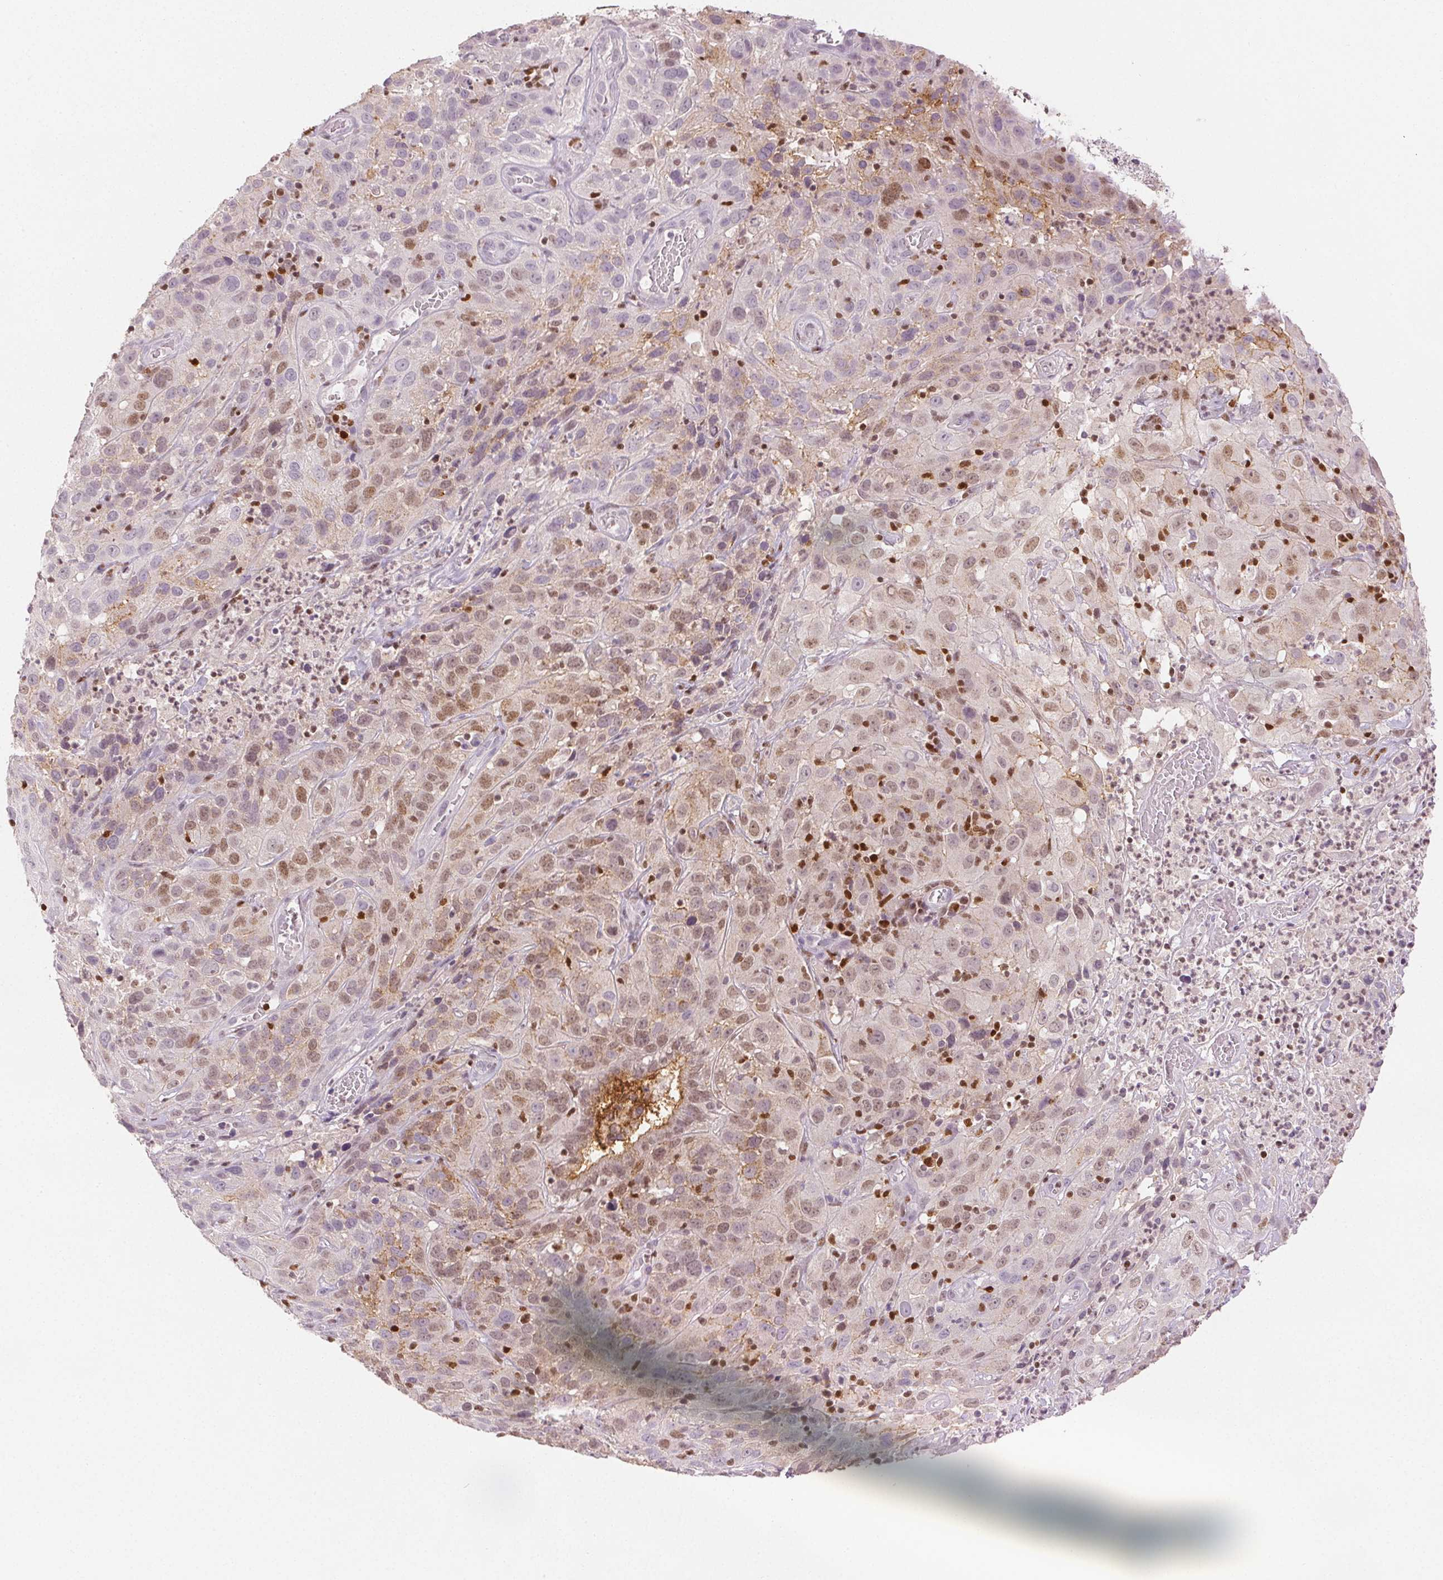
{"staining": {"intensity": "weak", "quantity": "25%-75%", "location": "nuclear"}, "tissue": "cervical cancer", "cell_type": "Tumor cells", "image_type": "cancer", "snomed": [{"axis": "morphology", "description": "Squamous cell carcinoma, NOS"}, {"axis": "topography", "description": "Cervix"}], "caption": "A brown stain shows weak nuclear positivity of a protein in cervical cancer (squamous cell carcinoma) tumor cells.", "gene": "RUNX2", "patient": {"sex": "female", "age": 32}}